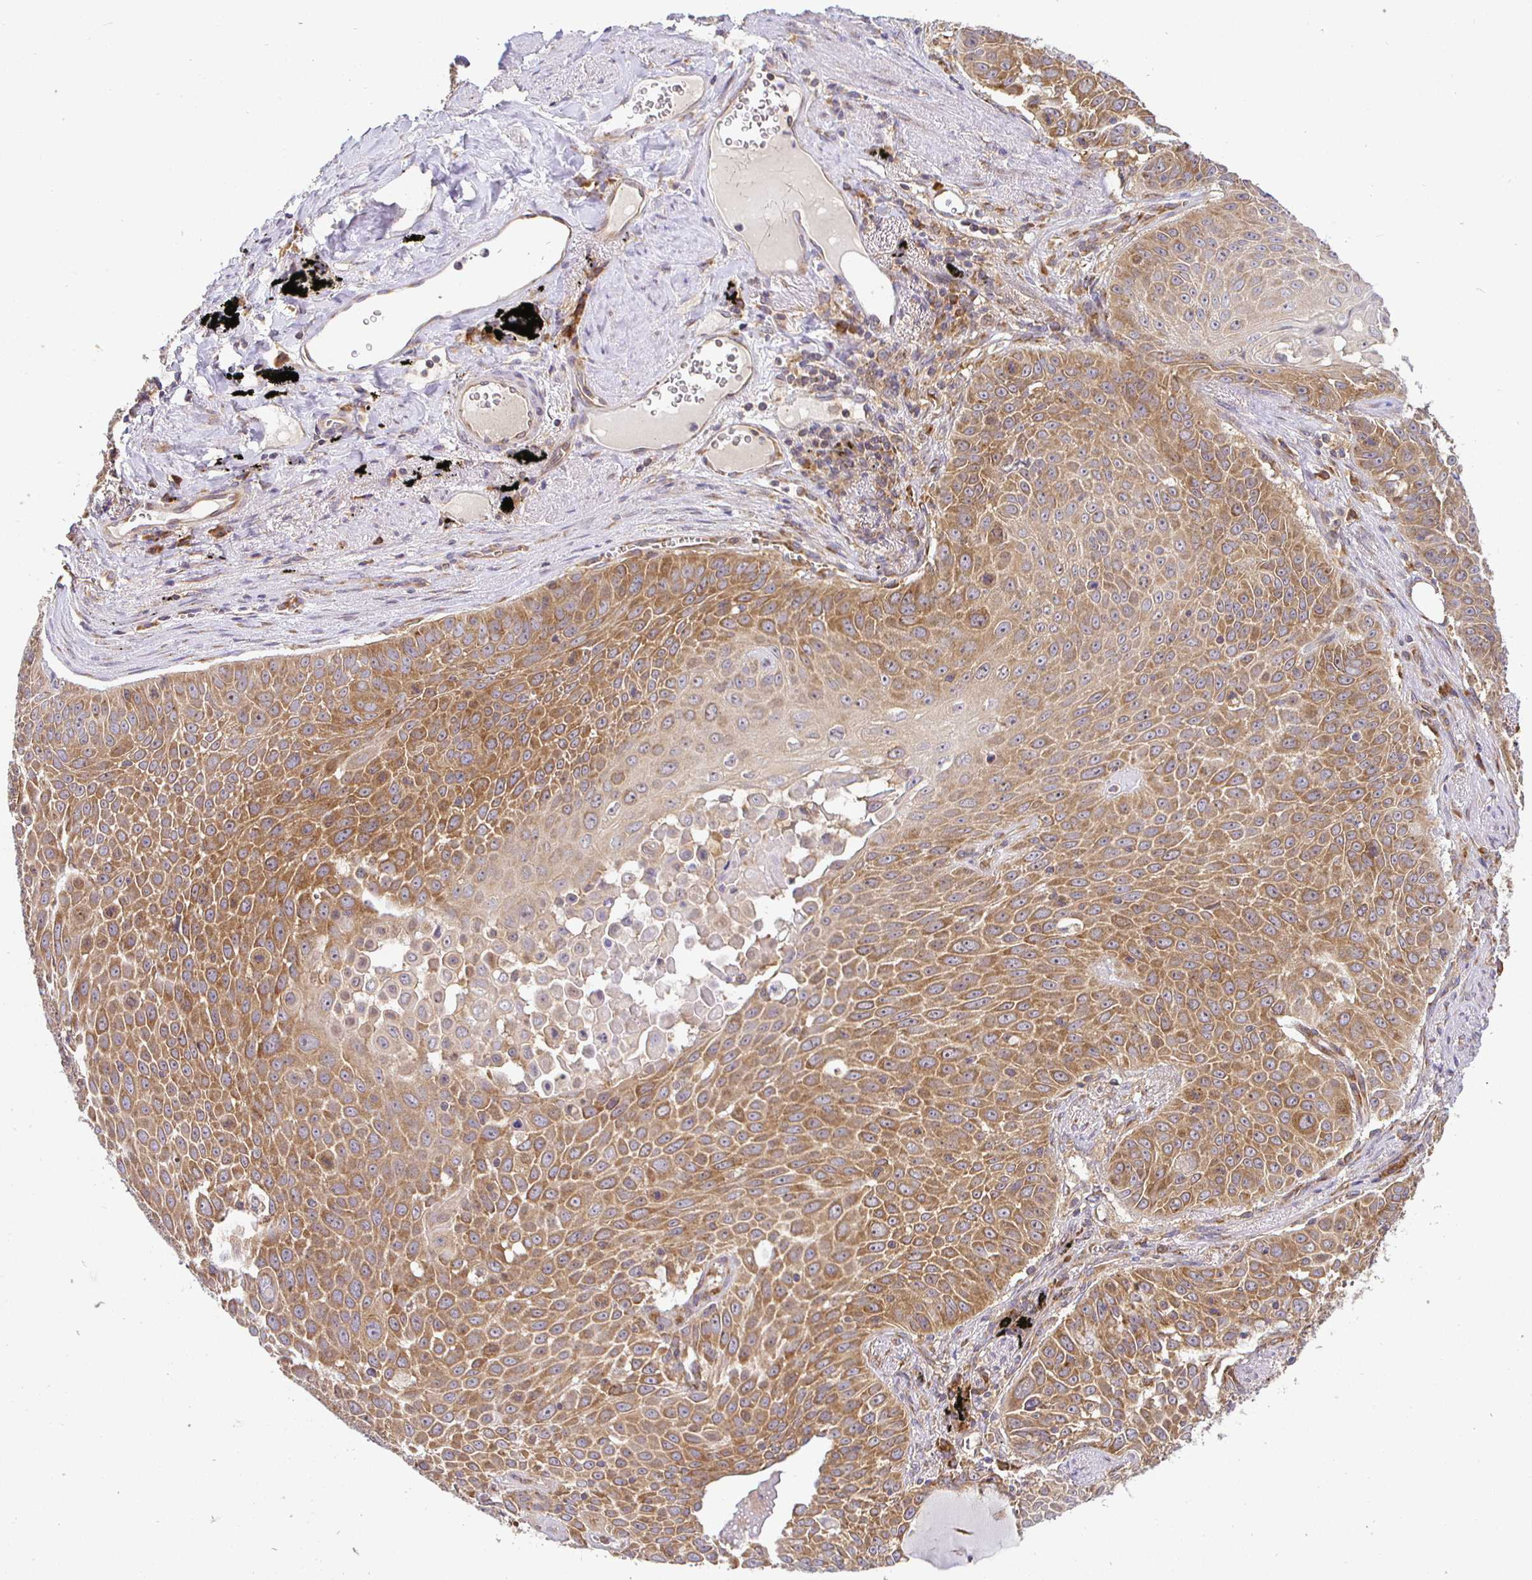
{"staining": {"intensity": "moderate", "quantity": ">75%", "location": "cytoplasmic/membranous"}, "tissue": "lung cancer", "cell_type": "Tumor cells", "image_type": "cancer", "snomed": [{"axis": "morphology", "description": "Squamous cell carcinoma, NOS"}, {"axis": "morphology", "description": "Squamous cell carcinoma, metastatic, NOS"}, {"axis": "topography", "description": "Lymph node"}, {"axis": "topography", "description": "Lung"}], "caption": "An immunohistochemistry micrograph of tumor tissue is shown. Protein staining in brown shows moderate cytoplasmic/membranous positivity in lung metastatic squamous cell carcinoma within tumor cells.", "gene": "IRAK1", "patient": {"sex": "female", "age": 62}}